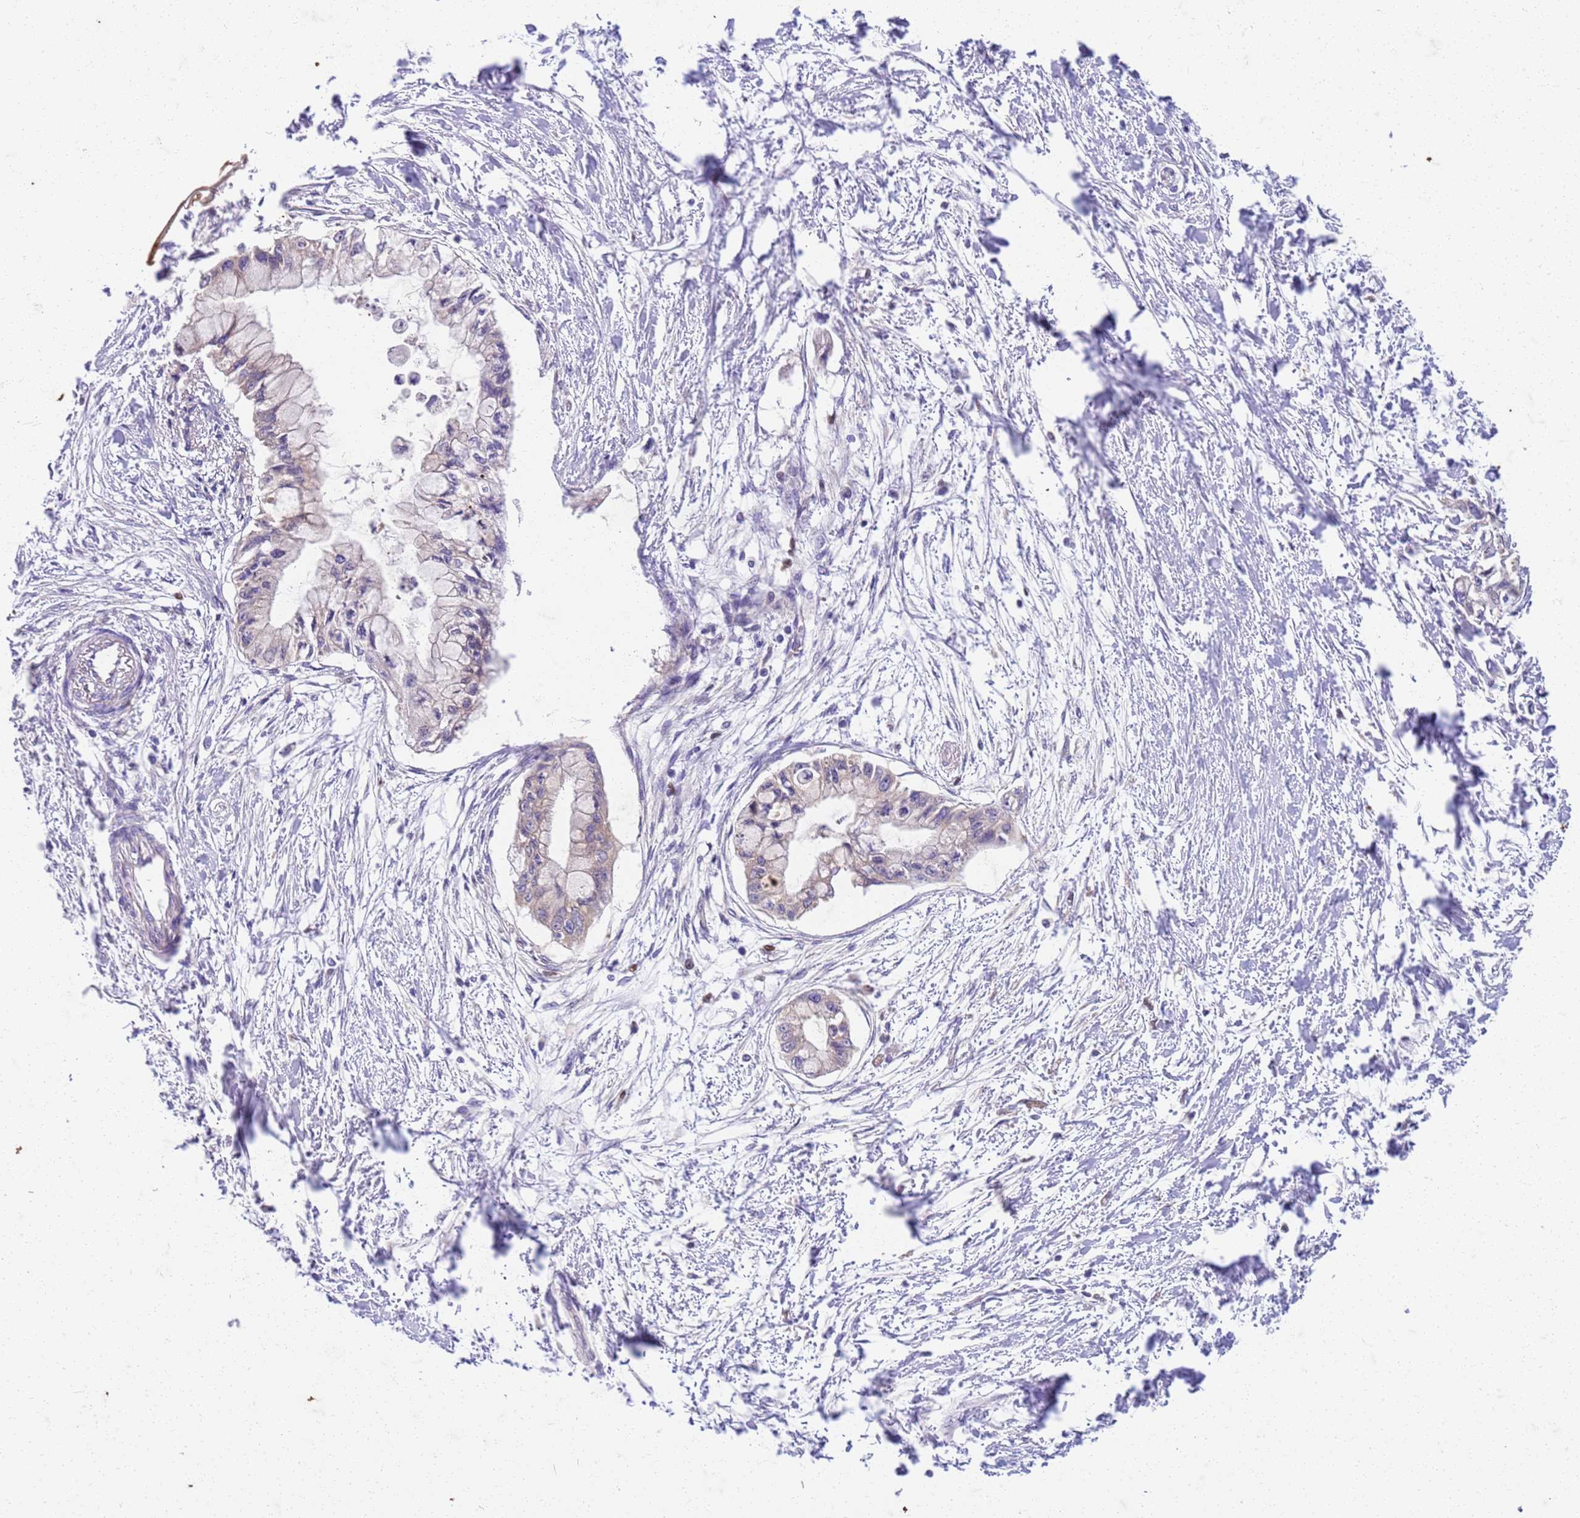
{"staining": {"intensity": "negative", "quantity": "none", "location": "none"}, "tissue": "pancreatic cancer", "cell_type": "Tumor cells", "image_type": "cancer", "snomed": [{"axis": "morphology", "description": "Adenocarcinoma, NOS"}, {"axis": "topography", "description": "Pancreas"}], "caption": "This is a micrograph of IHC staining of pancreatic cancer, which shows no positivity in tumor cells. Nuclei are stained in blue.", "gene": "OSBP", "patient": {"sex": "male", "age": 48}}